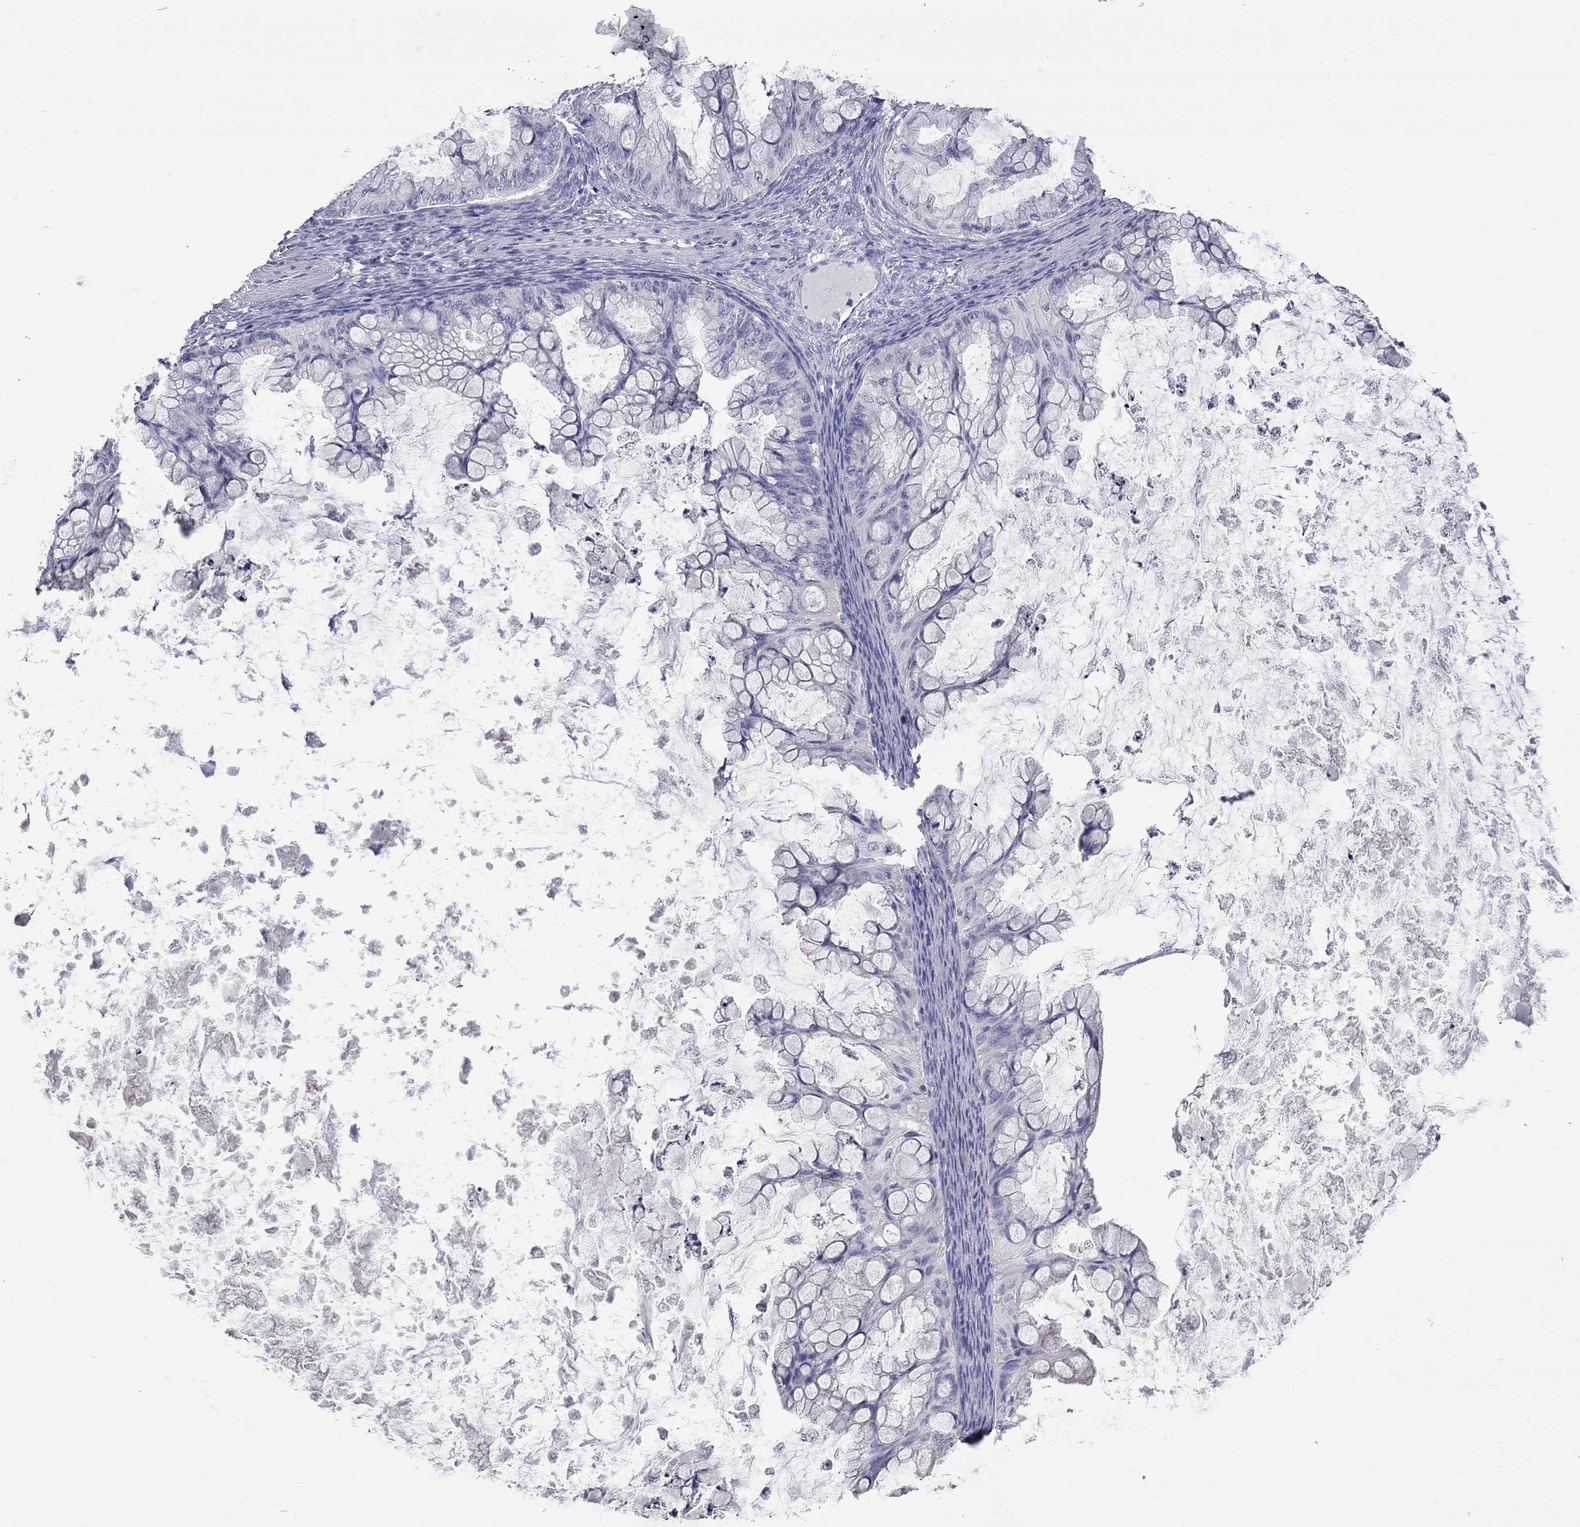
{"staining": {"intensity": "negative", "quantity": "none", "location": "none"}, "tissue": "ovarian cancer", "cell_type": "Tumor cells", "image_type": "cancer", "snomed": [{"axis": "morphology", "description": "Cystadenocarcinoma, mucinous, NOS"}, {"axis": "topography", "description": "Ovary"}], "caption": "DAB immunohistochemical staining of ovarian mucinous cystadenocarcinoma displays no significant staining in tumor cells.", "gene": "OPRK1", "patient": {"sex": "female", "age": 35}}